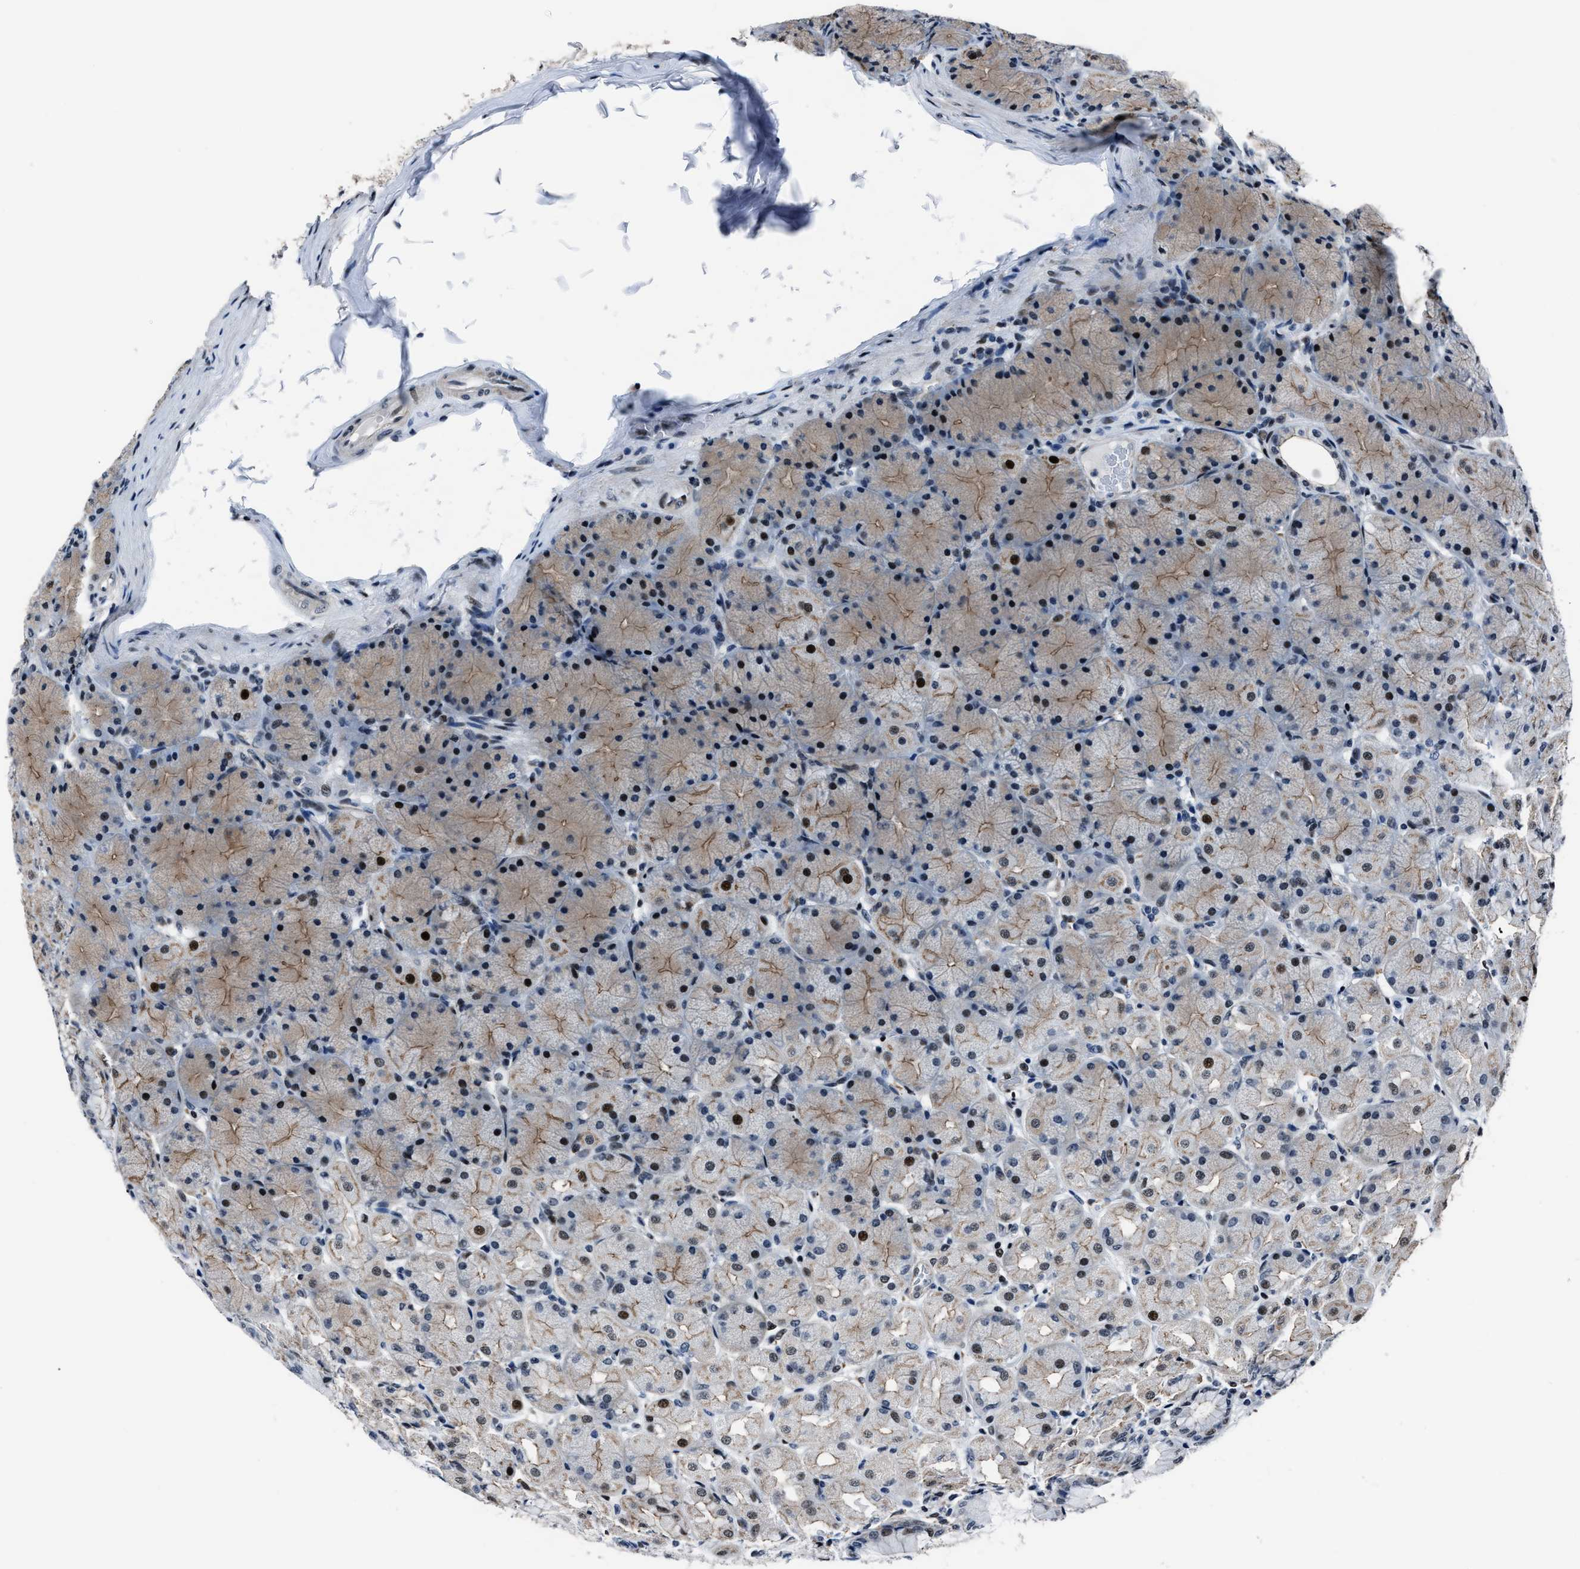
{"staining": {"intensity": "moderate", "quantity": "25%-75%", "location": "cytoplasmic/membranous,nuclear"}, "tissue": "stomach", "cell_type": "Glandular cells", "image_type": "normal", "snomed": [{"axis": "morphology", "description": "Normal tissue, NOS"}, {"axis": "topography", "description": "Stomach, upper"}], "caption": "IHC photomicrograph of benign human stomach stained for a protein (brown), which shows medium levels of moderate cytoplasmic/membranous,nuclear positivity in about 25%-75% of glandular cells.", "gene": "PPIE", "patient": {"sex": "female", "age": 56}}